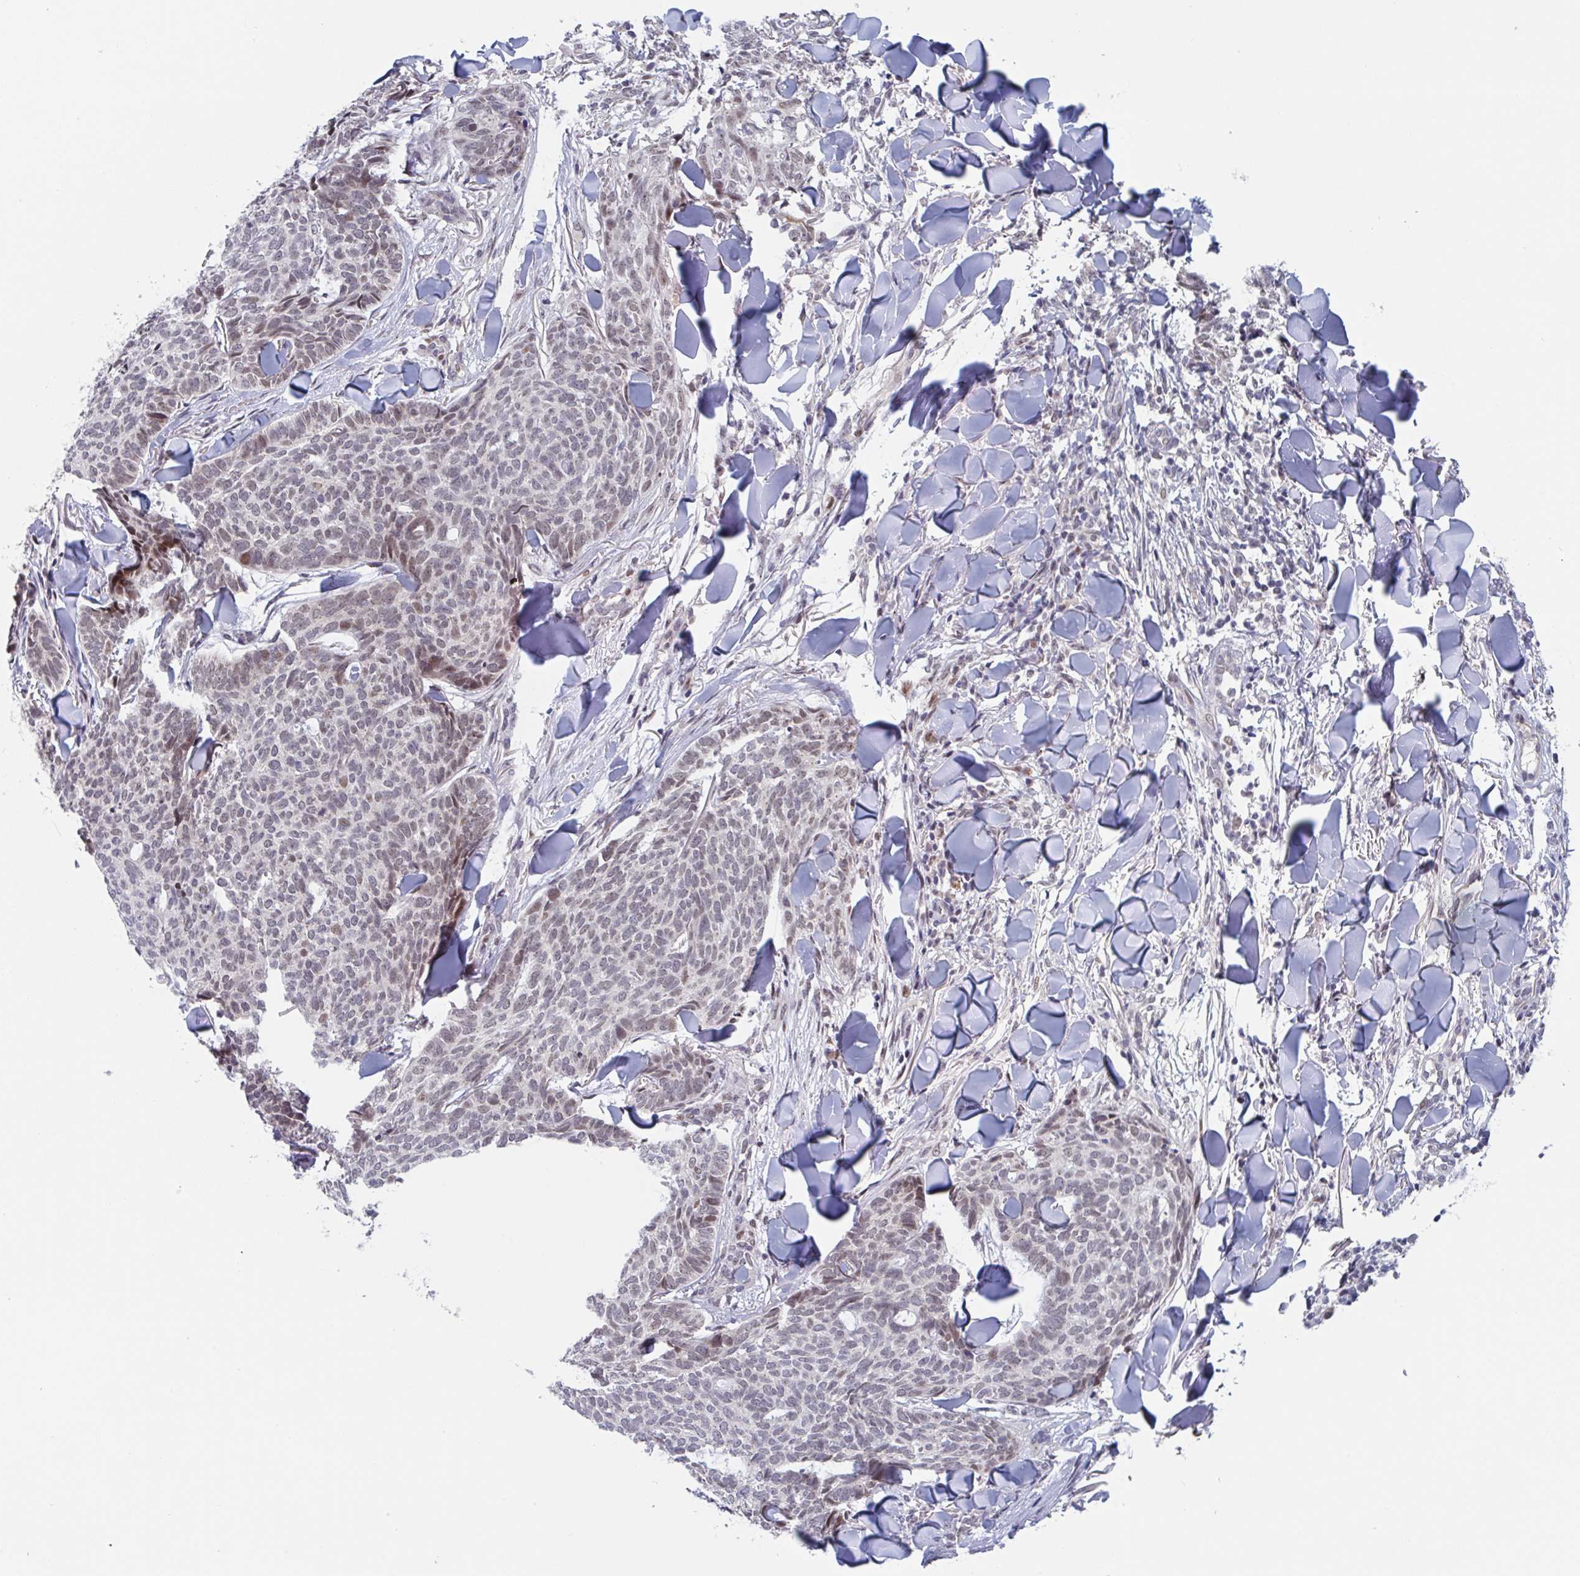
{"staining": {"intensity": "moderate", "quantity": "25%-75%", "location": "nuclear"}, "tissue": "skin cancer", "cell_type": "Tumor cells", "image_type": "cancer", "snomed": [{"axis": "morphology", "description": "Normal tissue, NOS"}, {"axis": "morphology", "description": "Basal cell carcinoma"}, {"axis": "topography", "description": "Skin"}], "caption": "IHC of human basal cell carcinoma (skin) demonstrates medium levels of moderate nuclear positivity in about 25%-75% of tumor cells. The staining was performed using DAB (3,3'-diaminobenzidine), with brown indicating positive protein expression. Nuclei are stained blue with hematoxylin.", "gene": "RNF212", "patient": {"sex": "male", "age": 50}}